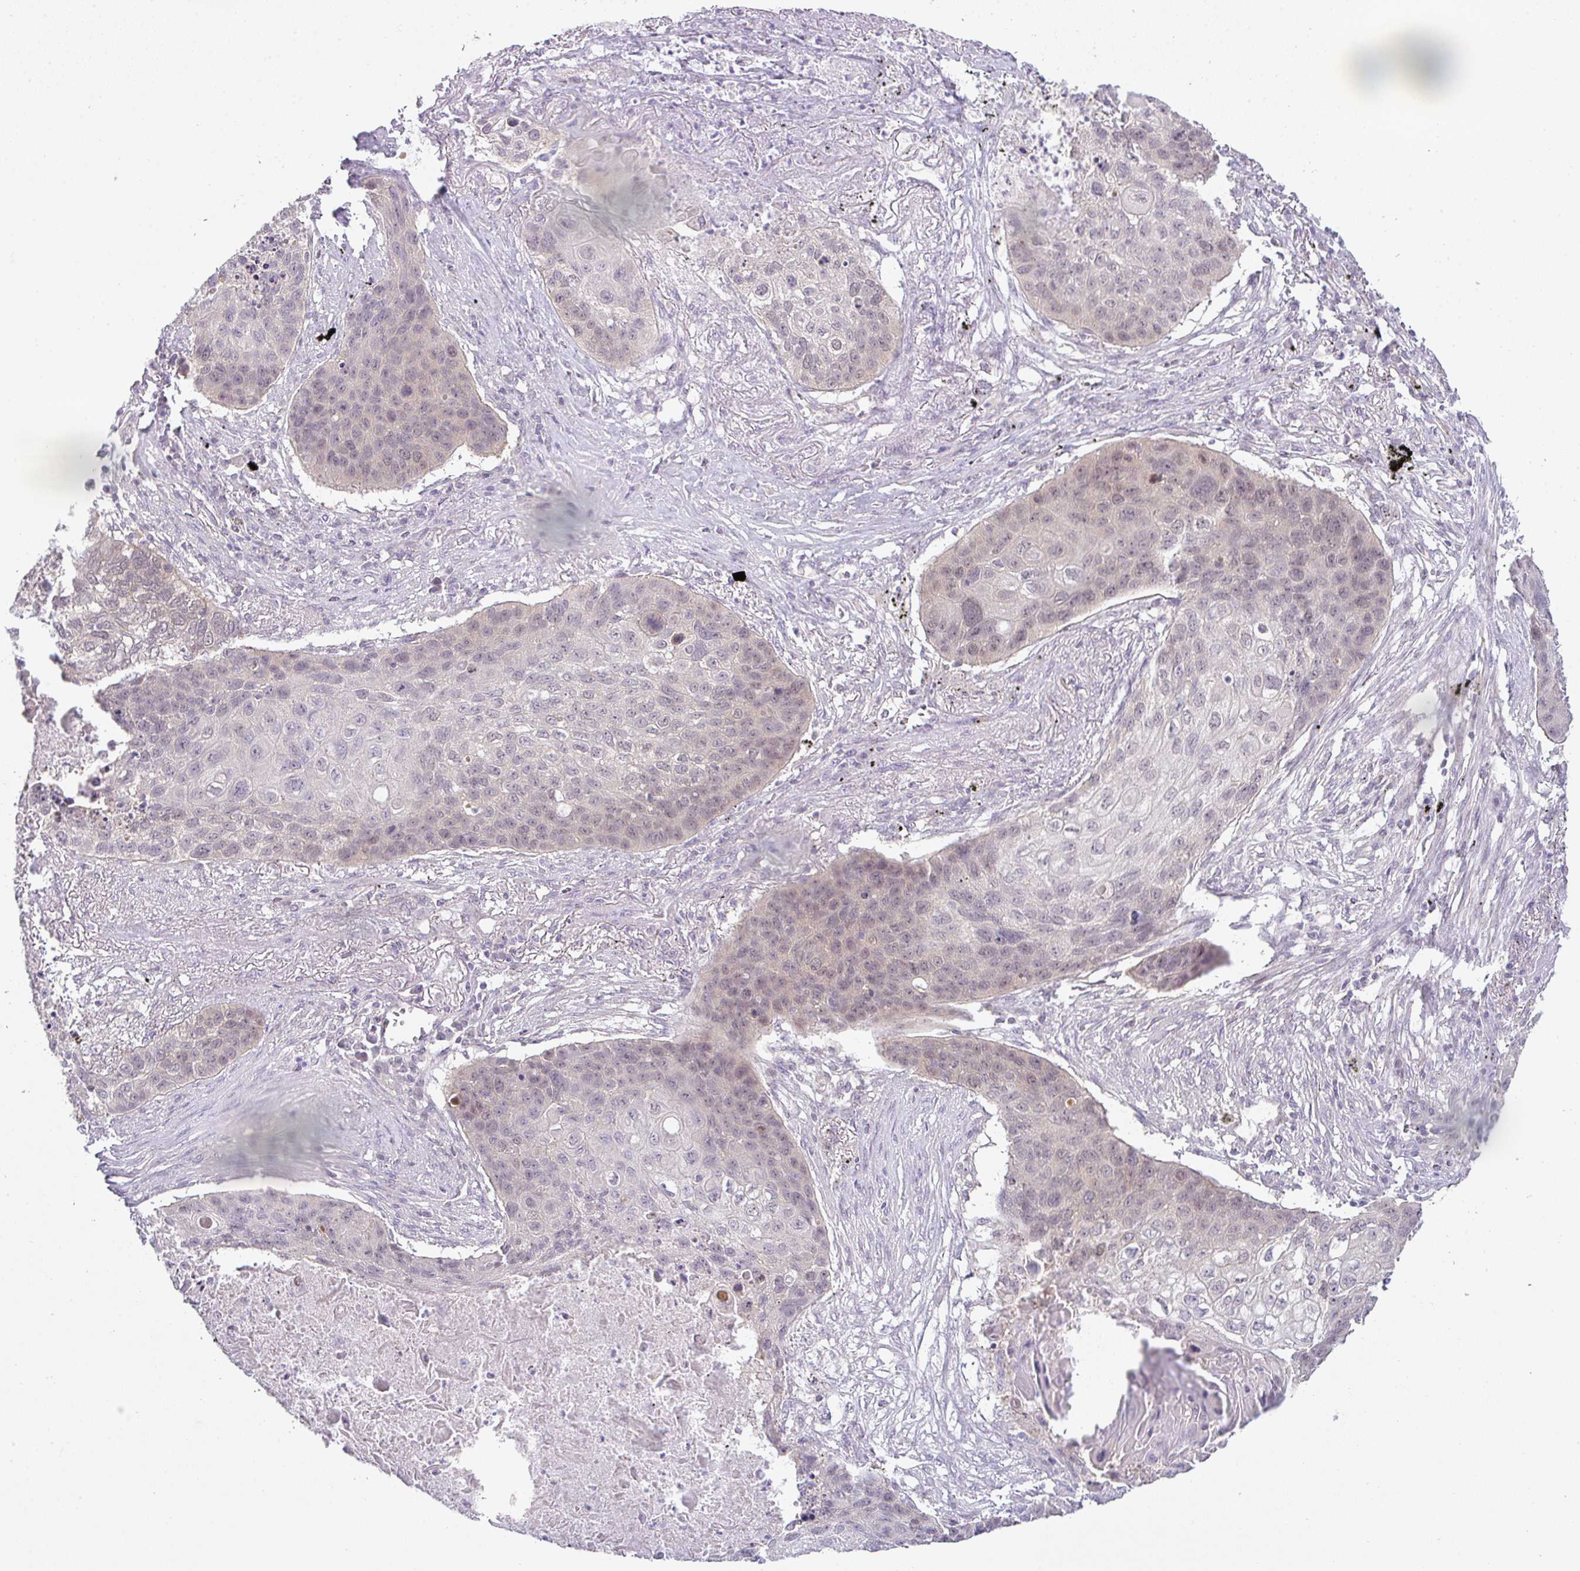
{"staining": {"intensity": "negative", "quantity": "none", "location": "none"}, "tissue": "lung cancer", "cell_type": "Tumor cells", "image_type": "cancer", "snomed": [{"axis": "morphology", "description": "Squamous cell carcinoma, NOS"}, {"axis": "topography", "description": "Lung"}], "caption": "High magnification brightfield microscopy of squamous cell carcinoma (lung) stained with DAB (brown) and counterstained with hematoxylin (blue): tumor cells show no significant positivity. (DAB (3,3'-diaminobenzidine) immunohistochemistry with hematoxylin counter stain).", "gene": "CSE1L", "patient": {"sex": "female", "age": 63}}